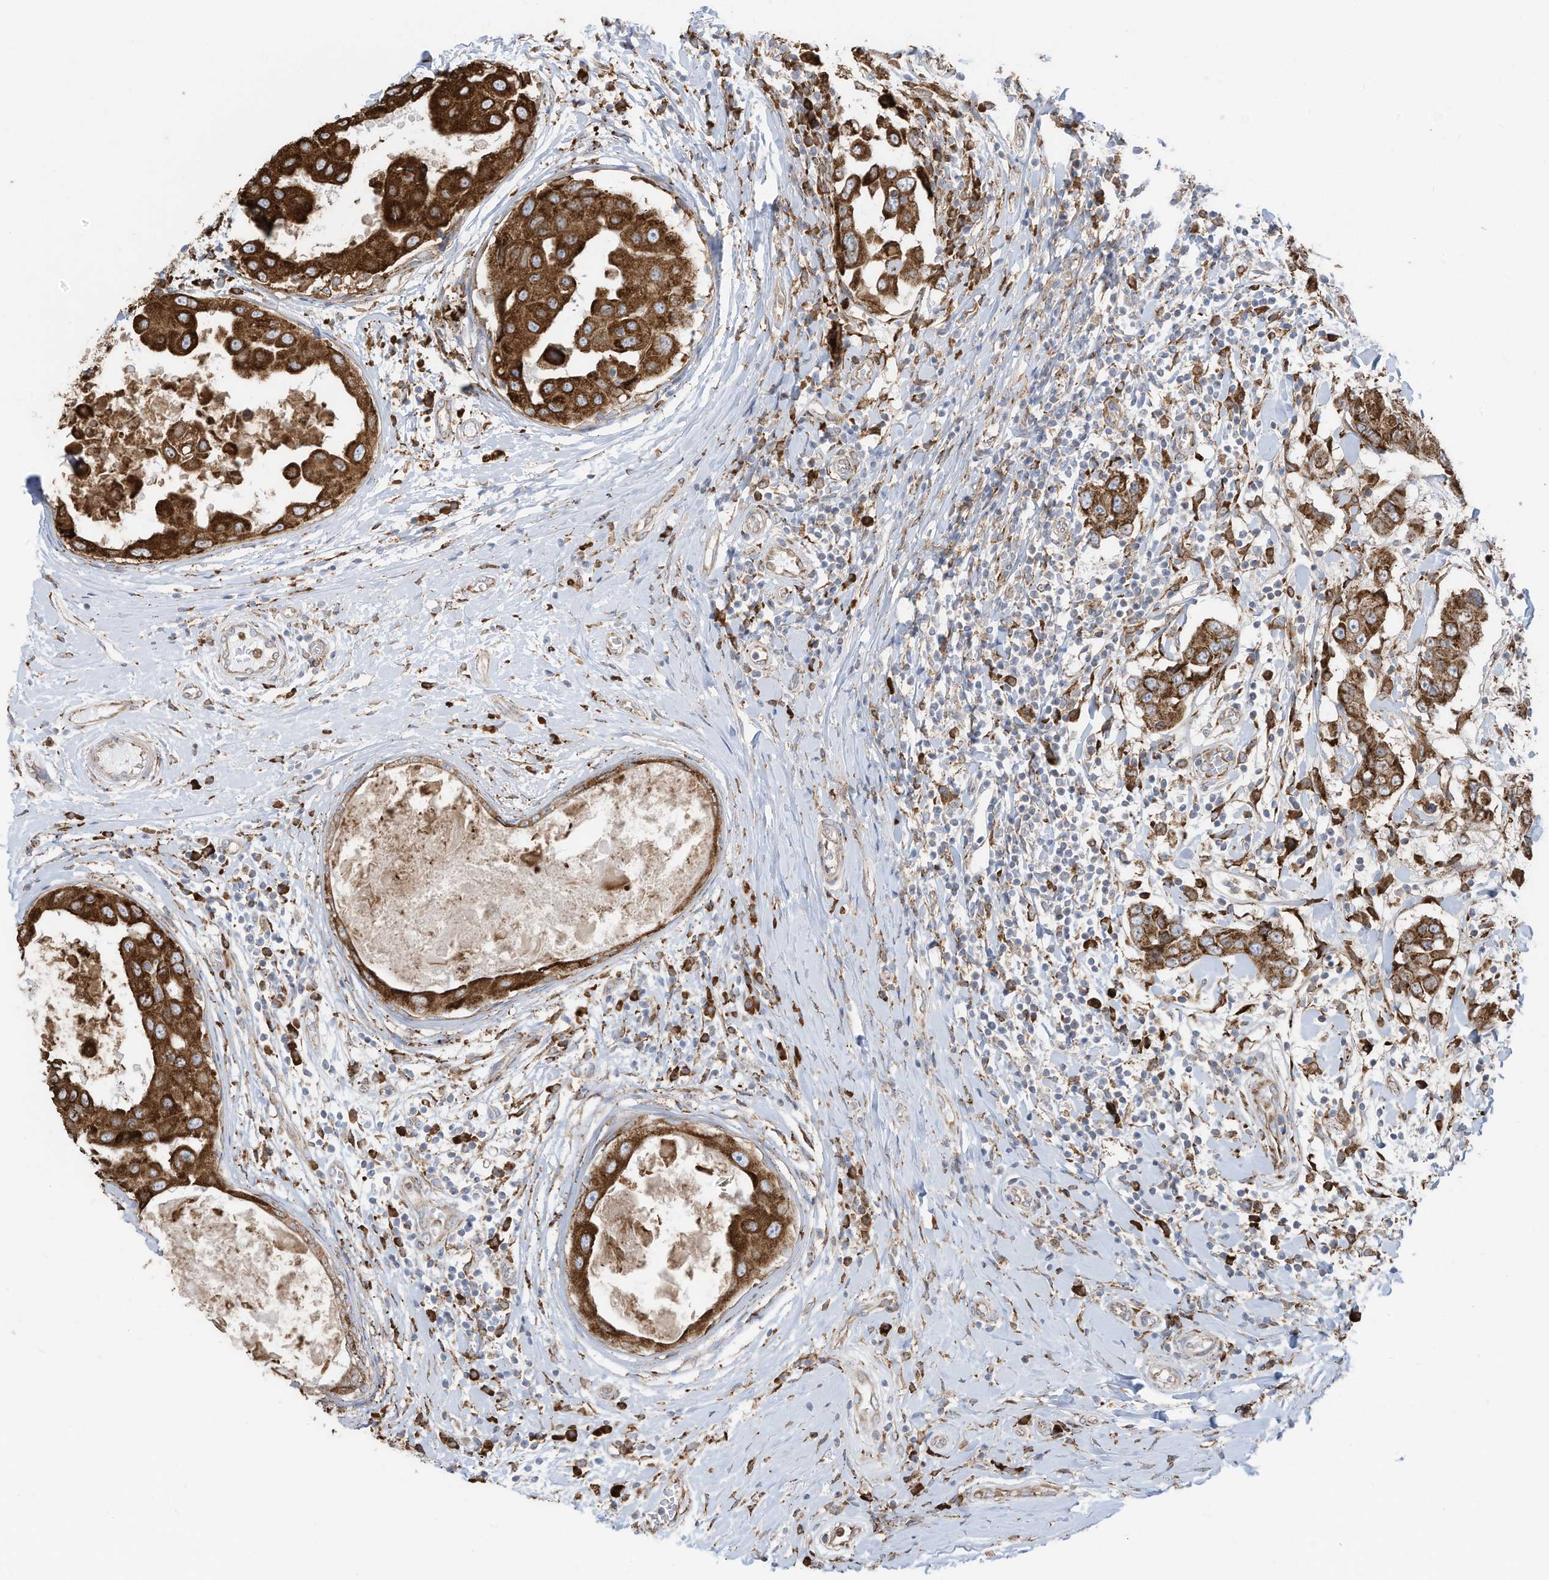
{"staining": {"intensity": "strong", "quantity": ">75%", "location": "cytoplasmic/membranous"}, "tissue": "breast cancer", "cell_type": "Tumor cells", "image_type": "cancer", "snomed": [{"axis": "morphology", "description": "Duct carcinoma"}, {"axis": "topography", "description": "Breast"}], "caption": "About >75% of tumor cells in human breast cancer exhibit strong cytoplasmic/membranous protein positivity as visualized by brown immunohistochemical staining.", "gene": "ZNF354C", "patient": {"sex": "female", "age": 27}}